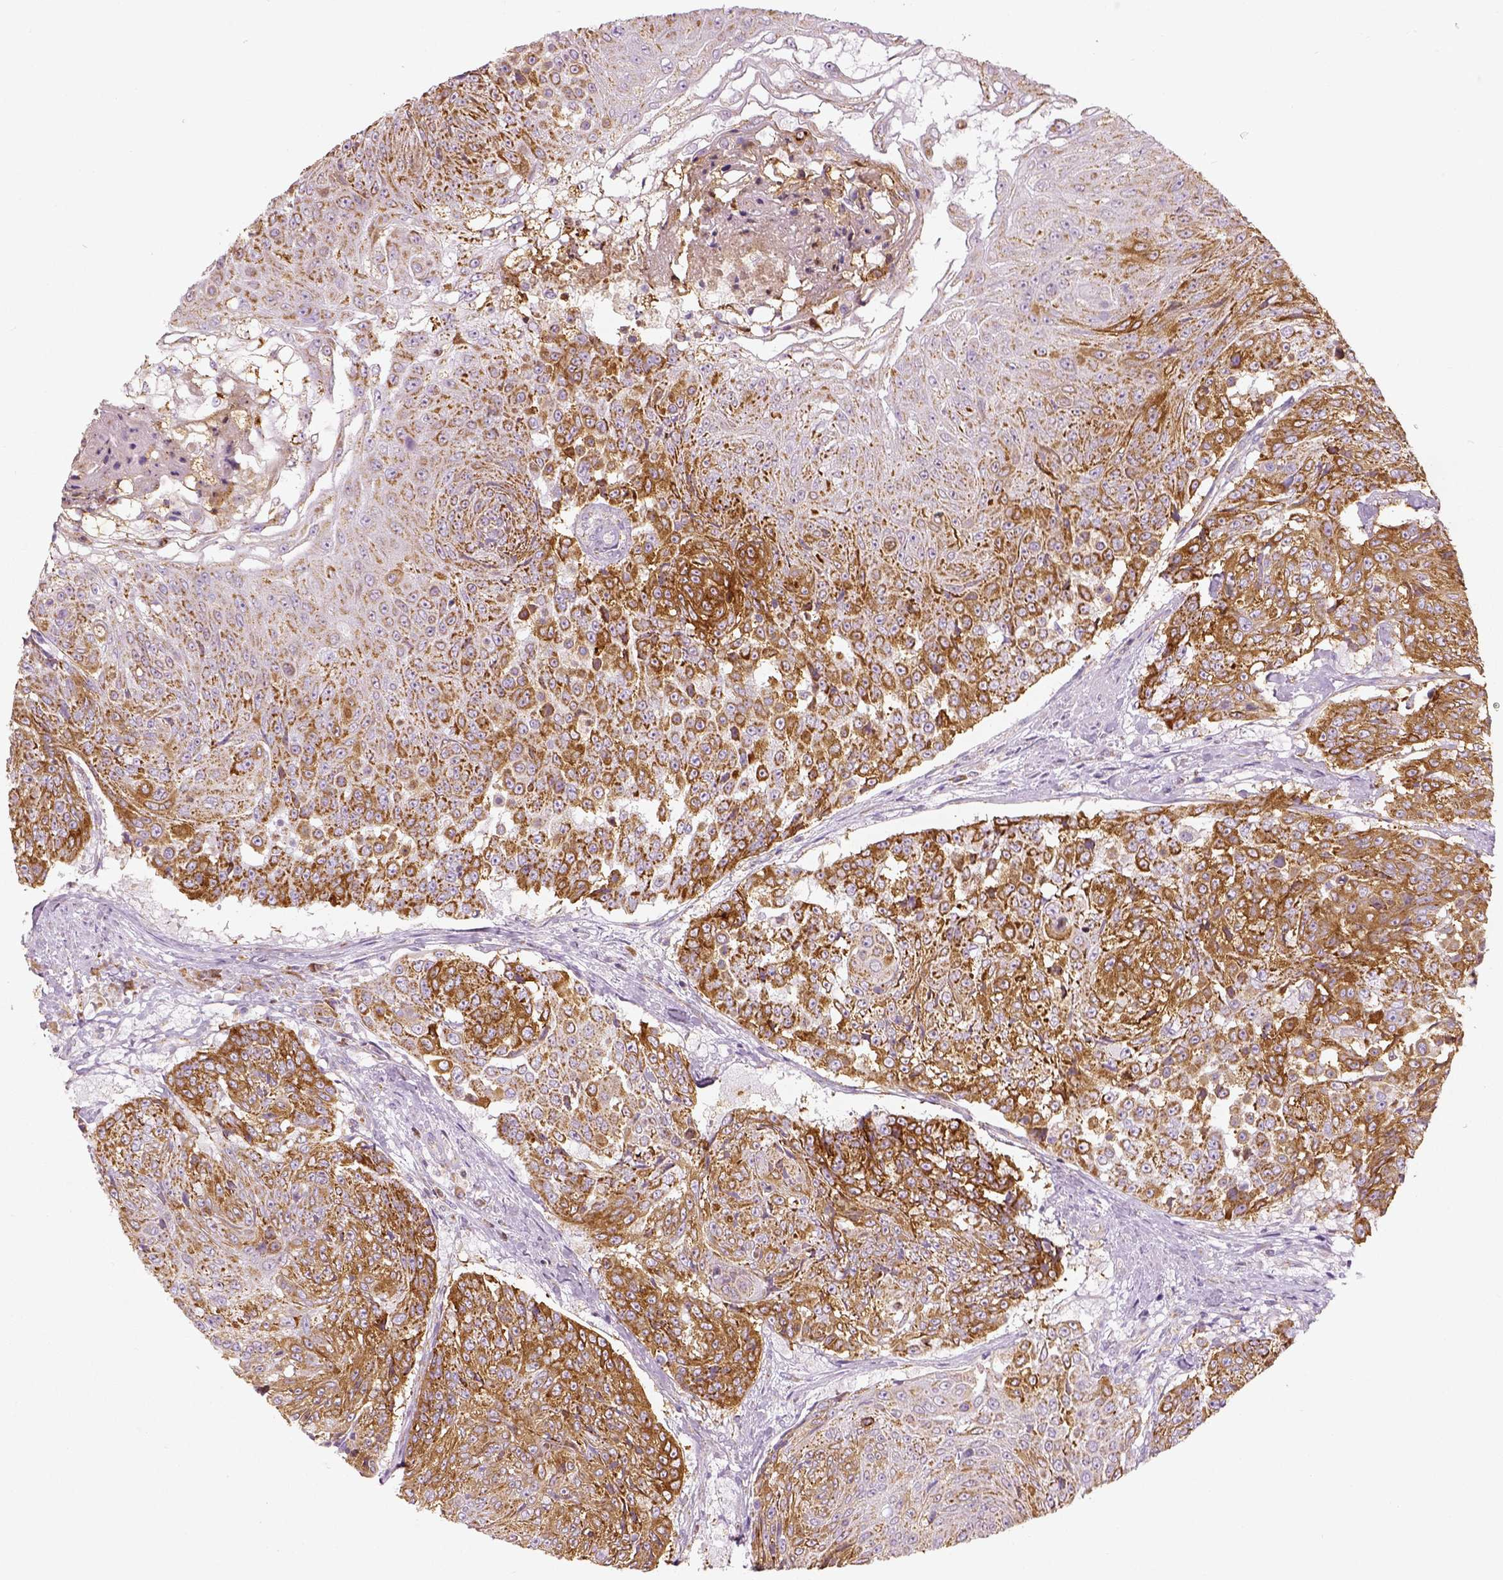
{"staining": {"intensity": "moderate", "quantity": ">75%", "location": "cytoplasmic/membranous"}, "tissue": "urothelial cancer", "cell_type": "Tumor cells", "image_type": "cancer", "snomed": [{"axis": "morphology", "description": "Urothelial carcinoma, High grade"}, {"axis": "topography", "description": "Urinary bladder"}], "caption": "Immunohistochemical staining of urothelial cancer reveals medium levels of moderate cytoplasmic/membranous staining in about >75% of tumor cells.", "gene": "PGAM5", "patient": {"sex": "female", "age": 63}}